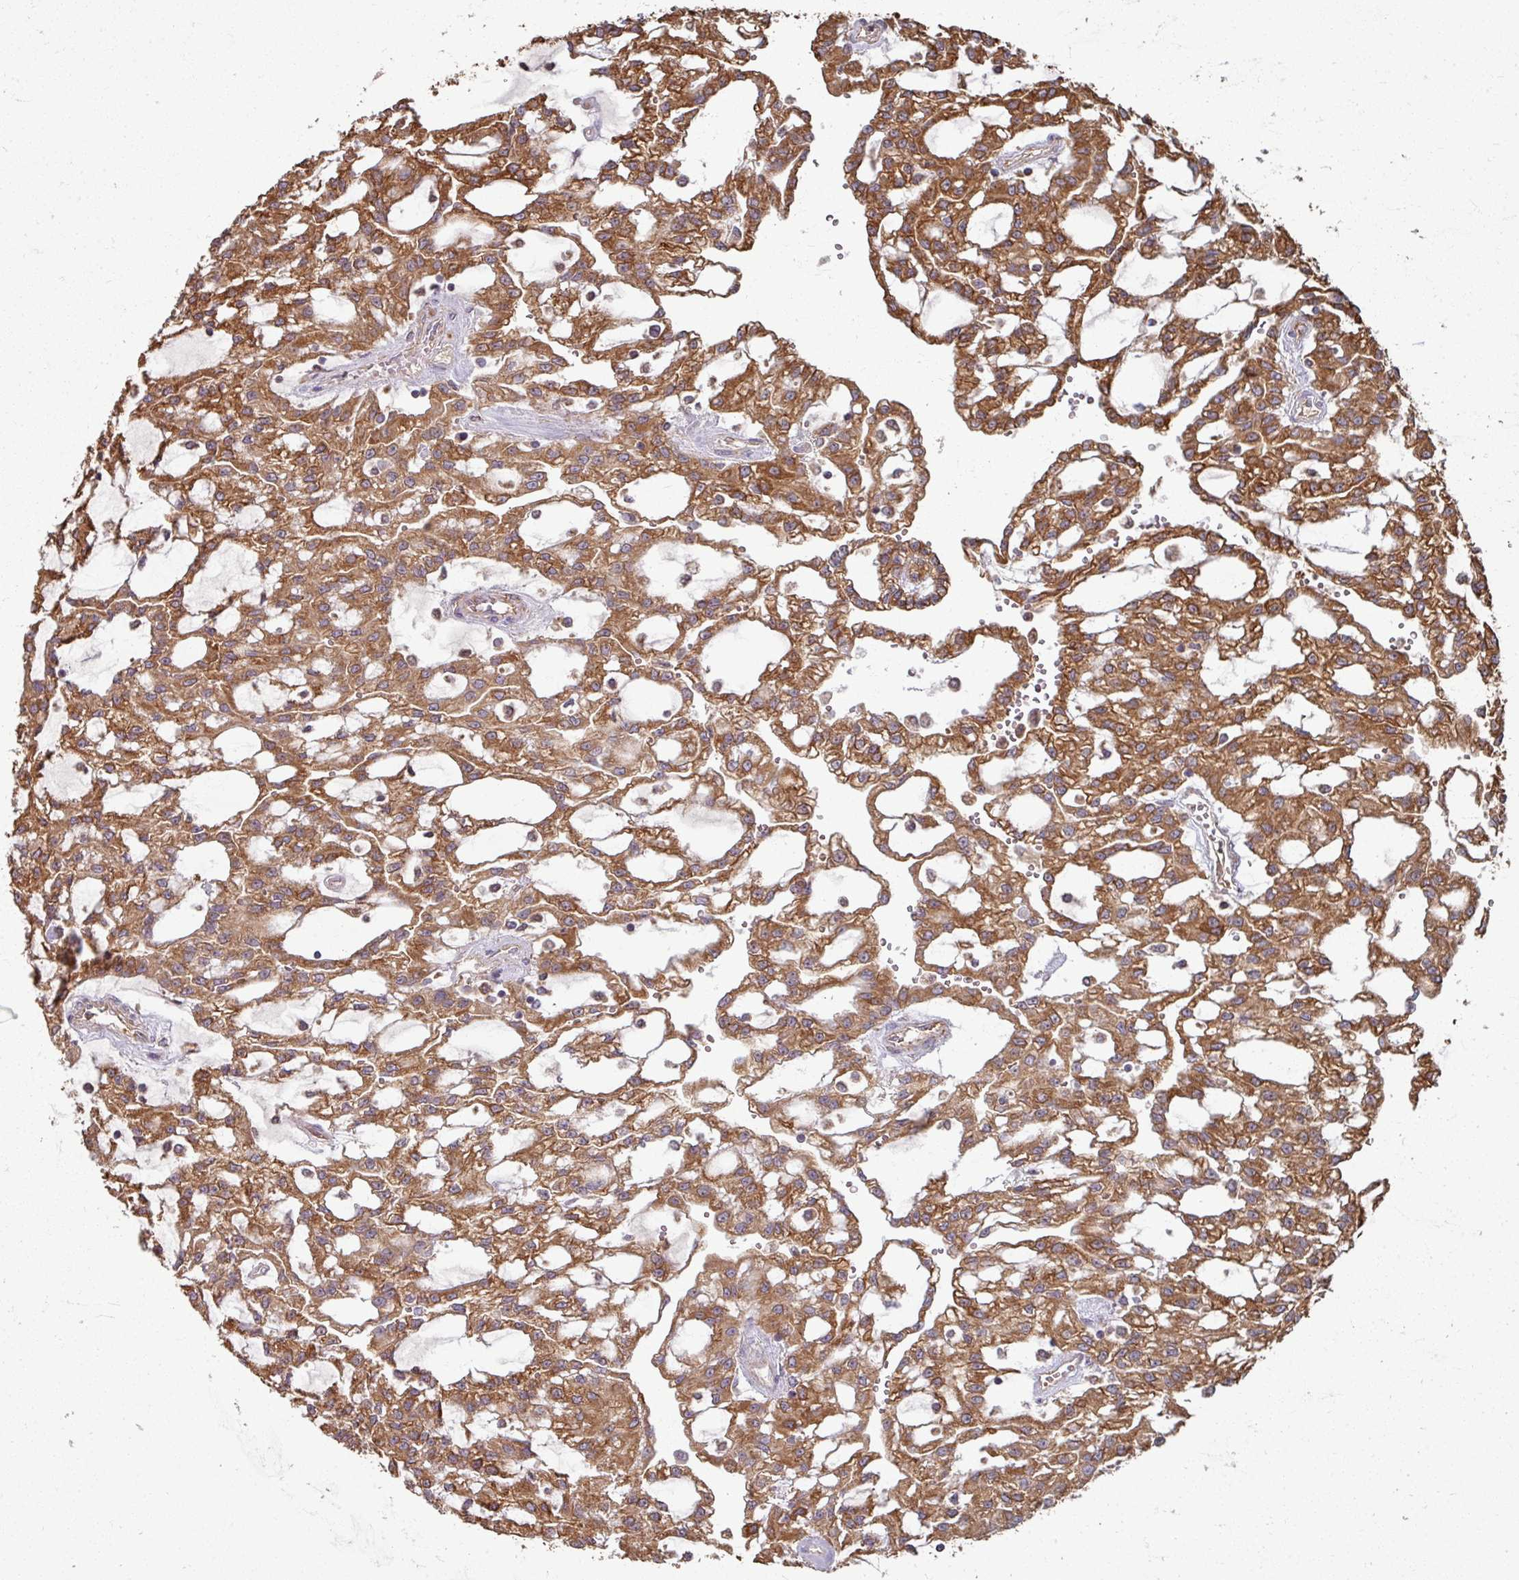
{"staining": {"intensity": "strong", "quantity": ">75%", "location": "cytoplasmic/membranous"}, "tissue": "renal cancer", "cell_type": "Tumor cells", "image_type": "cancer", "snomed": [{"axis": "morphology", "description": "Adenocarcinoma, NOS"}, {"axis": "topography", "description": "Kidney"}], "caption": "High-power microscopy captured an immunohistochemistry micrograph of renal adenocarcinoma, revealing strong cytoplasmic/membranous positivity in about >75% of tumor cells. Ihc stains the protein in brown and the nuclei are stained blue.", "gene": "CCDC68", "patient": {"sex": "male", "age": 63}}